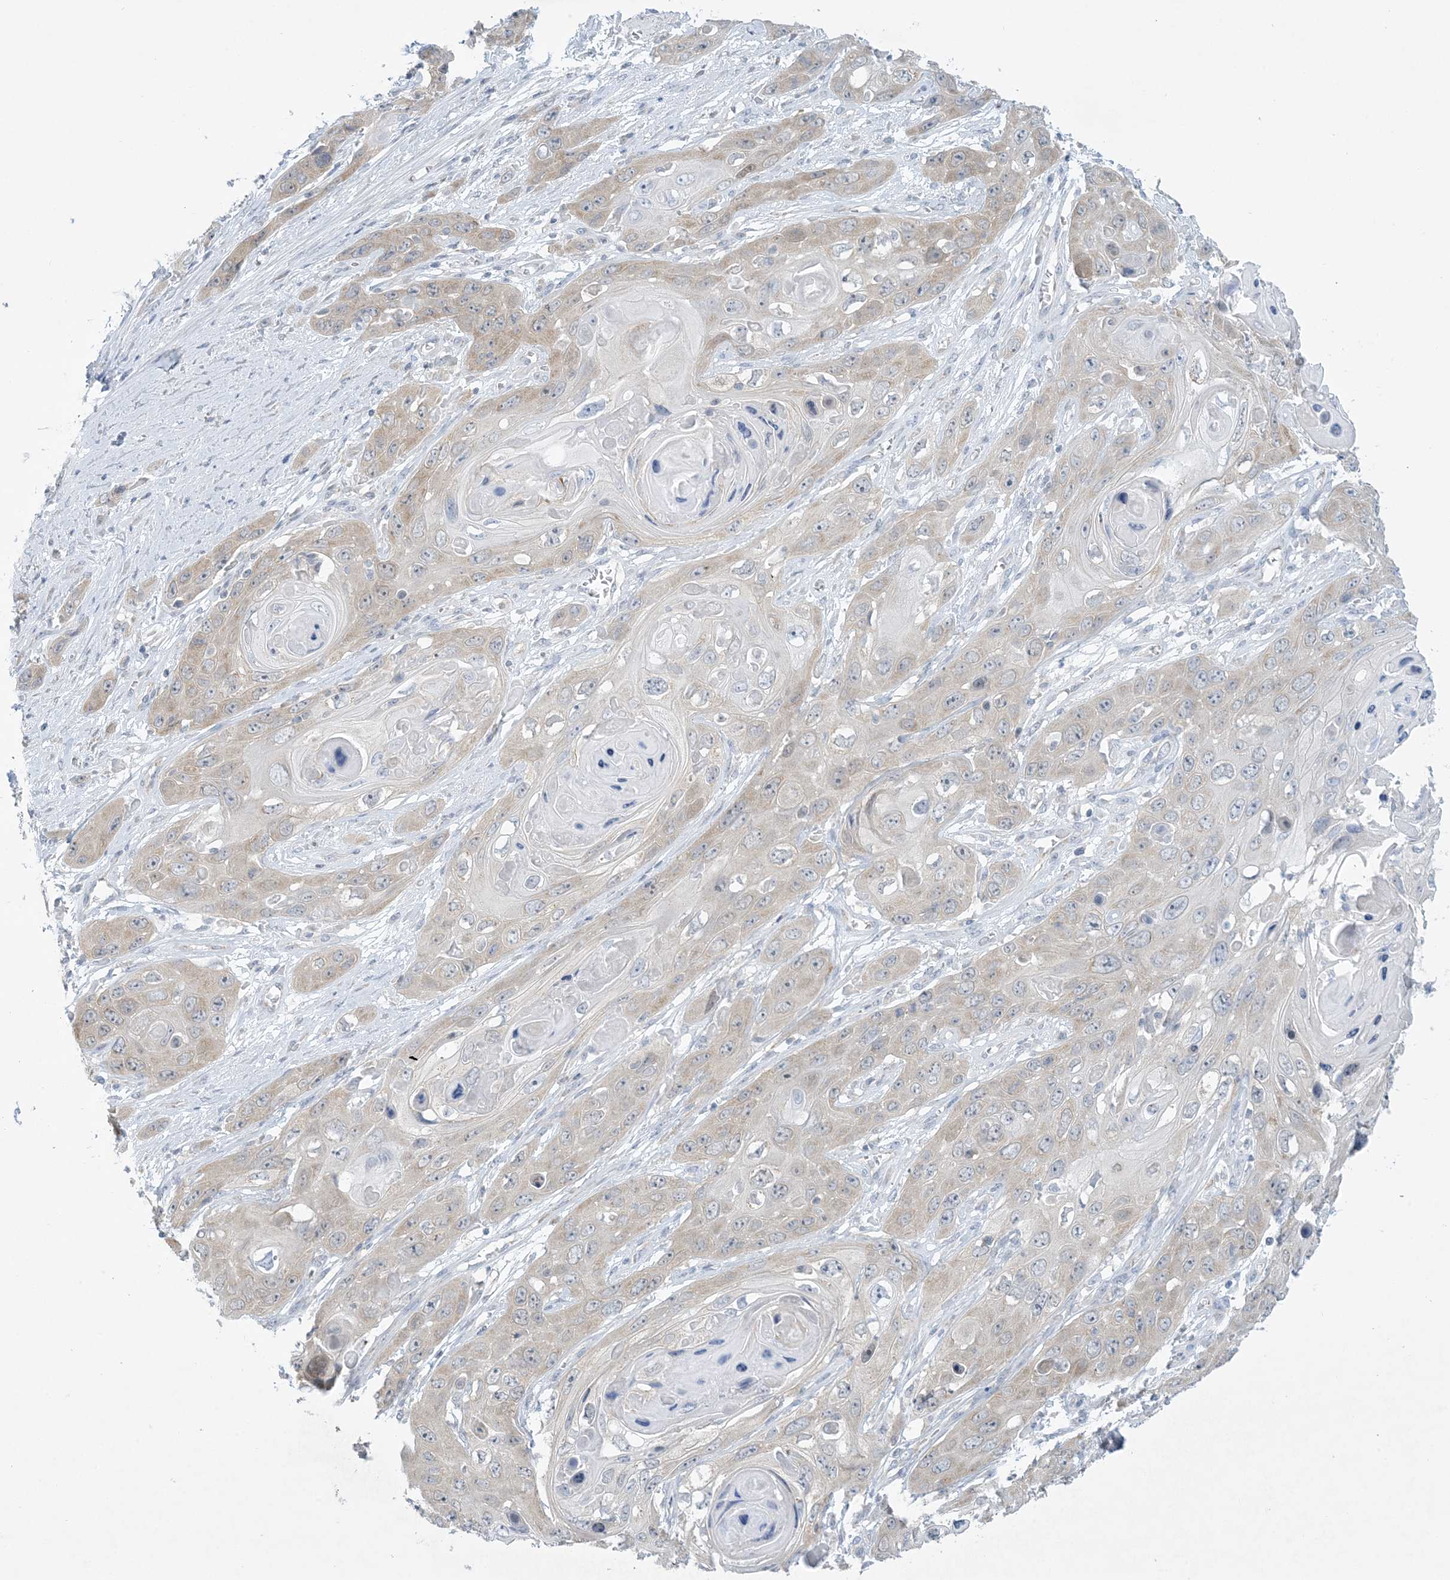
{"staining": {"intensity": "negative", "quantity": "none", "location": "none"}, "tissue": "skin cancer", "cell_type": "Tumor cells", "image_type": "cancer", "snomed": [{"axis": "morphology", "description": "Squamous cell carcinoma, NOS"}, {"axis": "topography", "description": "Skin"}], "caption": "Immunohistochemistry (IHC) photomicrograph of human skin cancer (squamous cell carcinoma) stained for a protein (brown), which displays no expression in tumor cells.", "gene": "MRPS18A", "patient": {"sex": "male", "age": 55}}